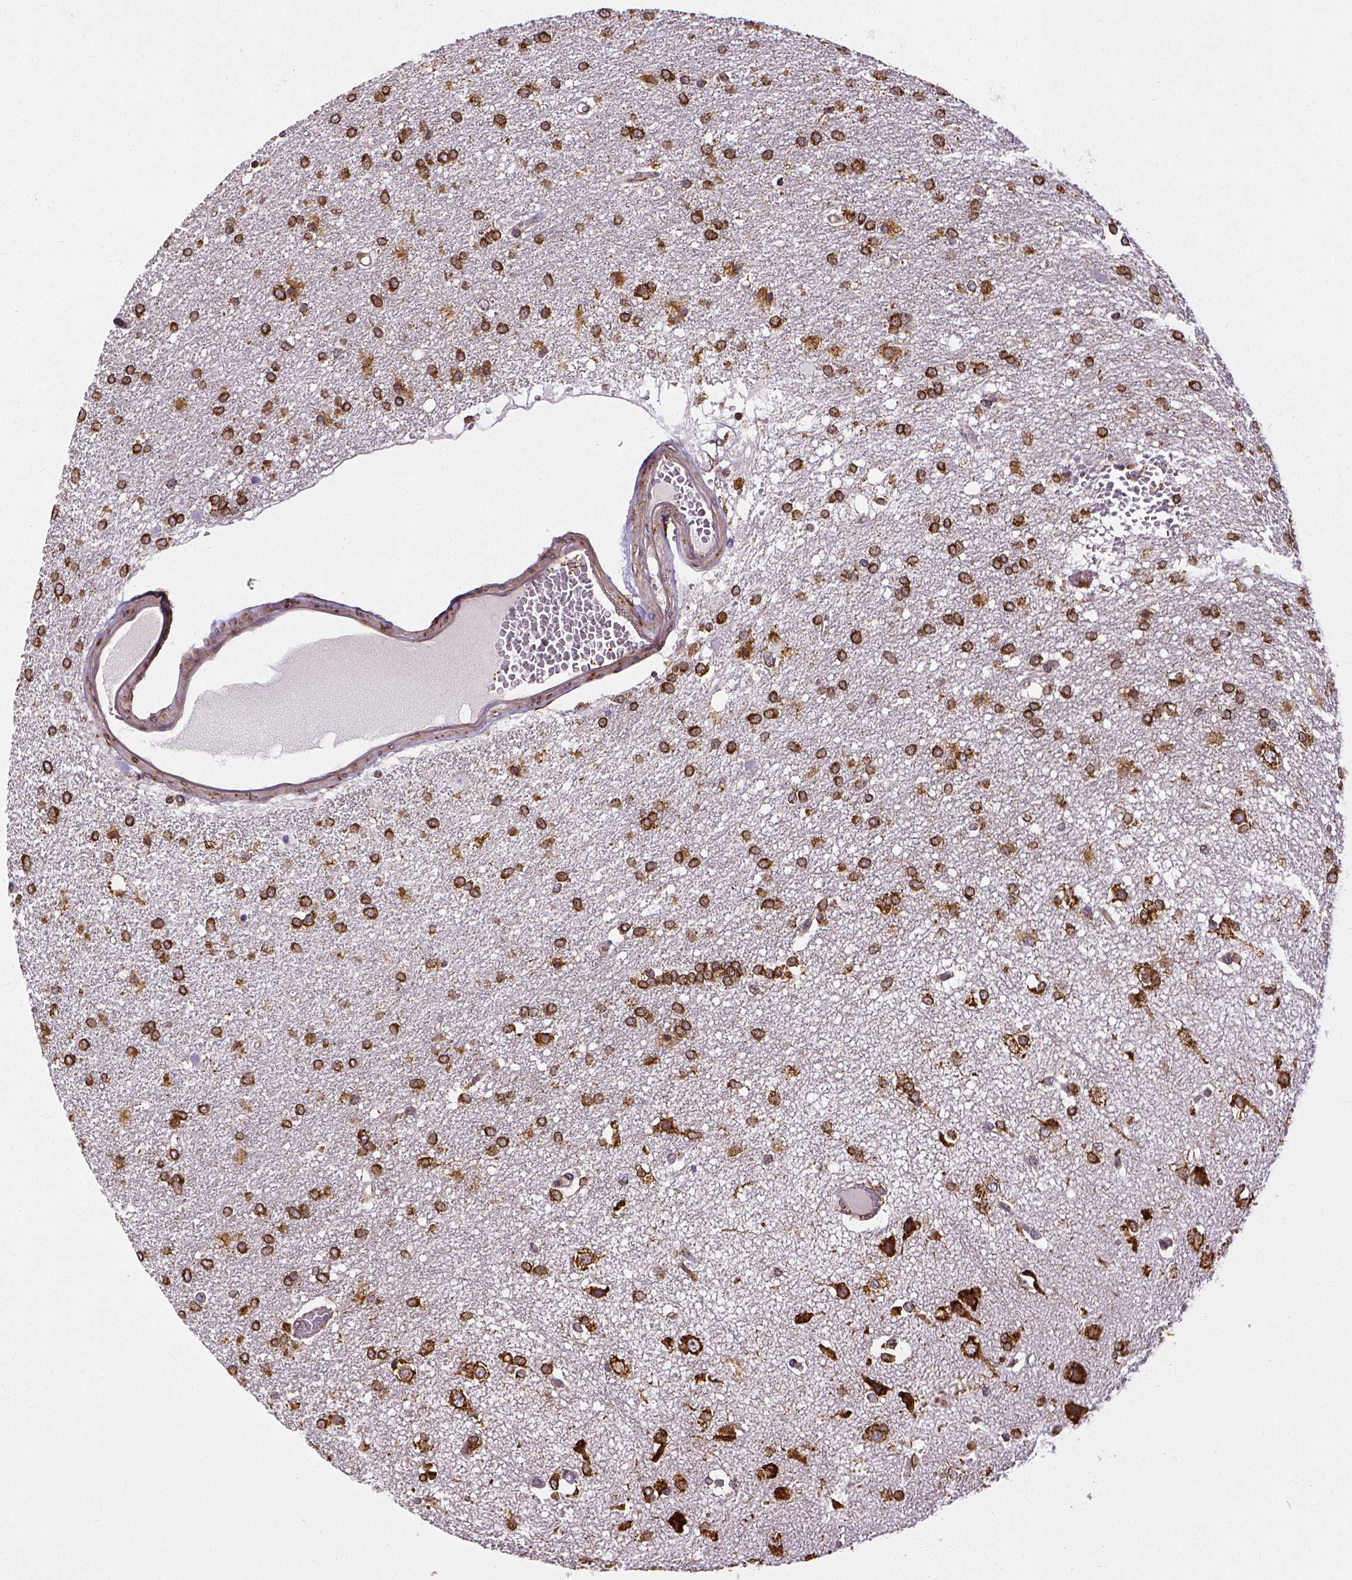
{"staining": {"intensity": "strong", "quantity": ">75%", "location": "cytoplasmic/membranous"}, "tissue": "glioma", "cell_type": "Tumor cells", "image_type": "cancer", "snomed": [{"axis": "morphology", "description": "Glioma, malignant, High grade"}, {"axis": "topography", "description": "Brain"}], "caption": "A photomicrograph of malignant glioma (high-grade) stained for a protein displays strong cytoplasmic/membranous brown staining in tumor cells.", "gene": "MTDH", "patient": {"sex": "female", "age": 61}}